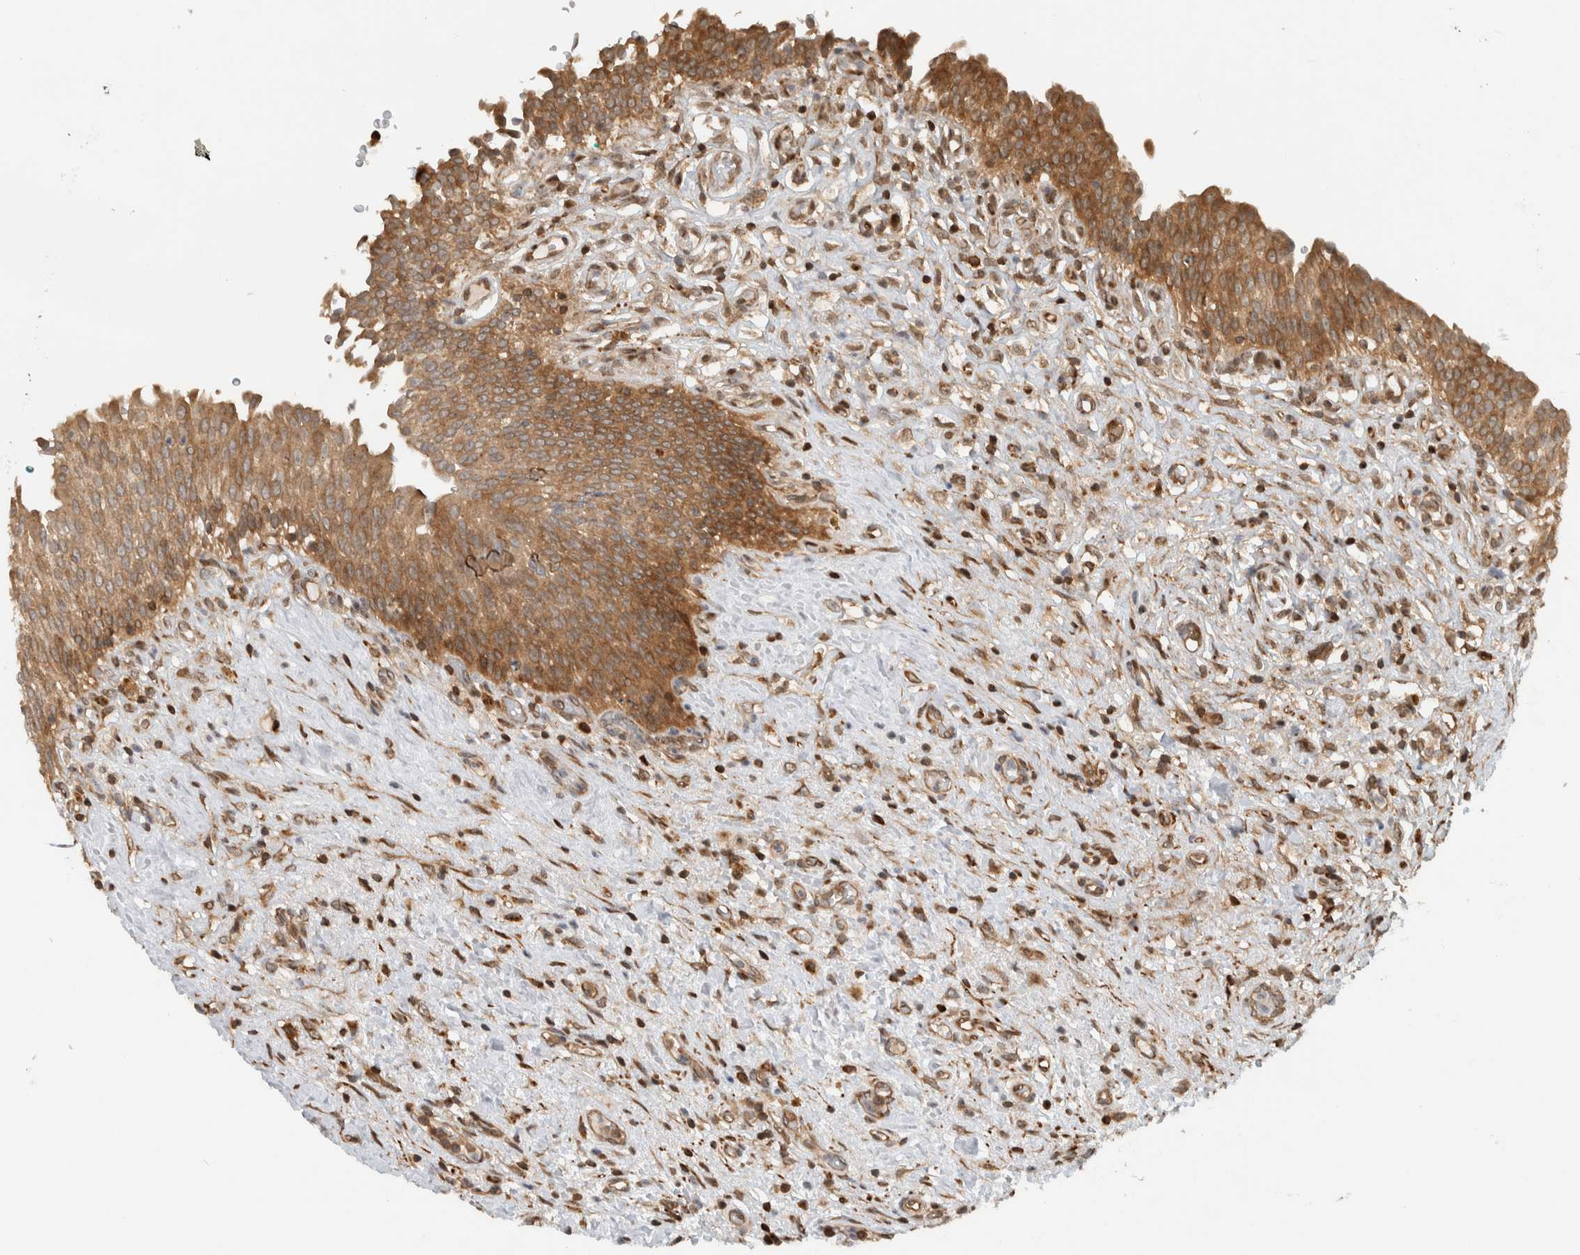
{"staining": {"intensity": "strong", "quantity": ">75%", "location": "cytoplasmic/membranous"}, "tissue": "urinary bladder", "cell_type": "Urothelial cells", "image_type": "normal", "snomed": [{"axis": "morphology", "description": "Urothelial carcinoma, High grade"}, {"axis": "topography", "description": "Urinary bladder"}], "caption": "Immunohistochemistry of unremarkable human urinary bladder shows high levels of strong cytoplasmic/membranous positivity in about >75% of urothelial cells. (Brightfield microscopy of DAB IHC at high magnification).", "gene": "CNTROB", "patient": {"sex": "male", "age": 46}}